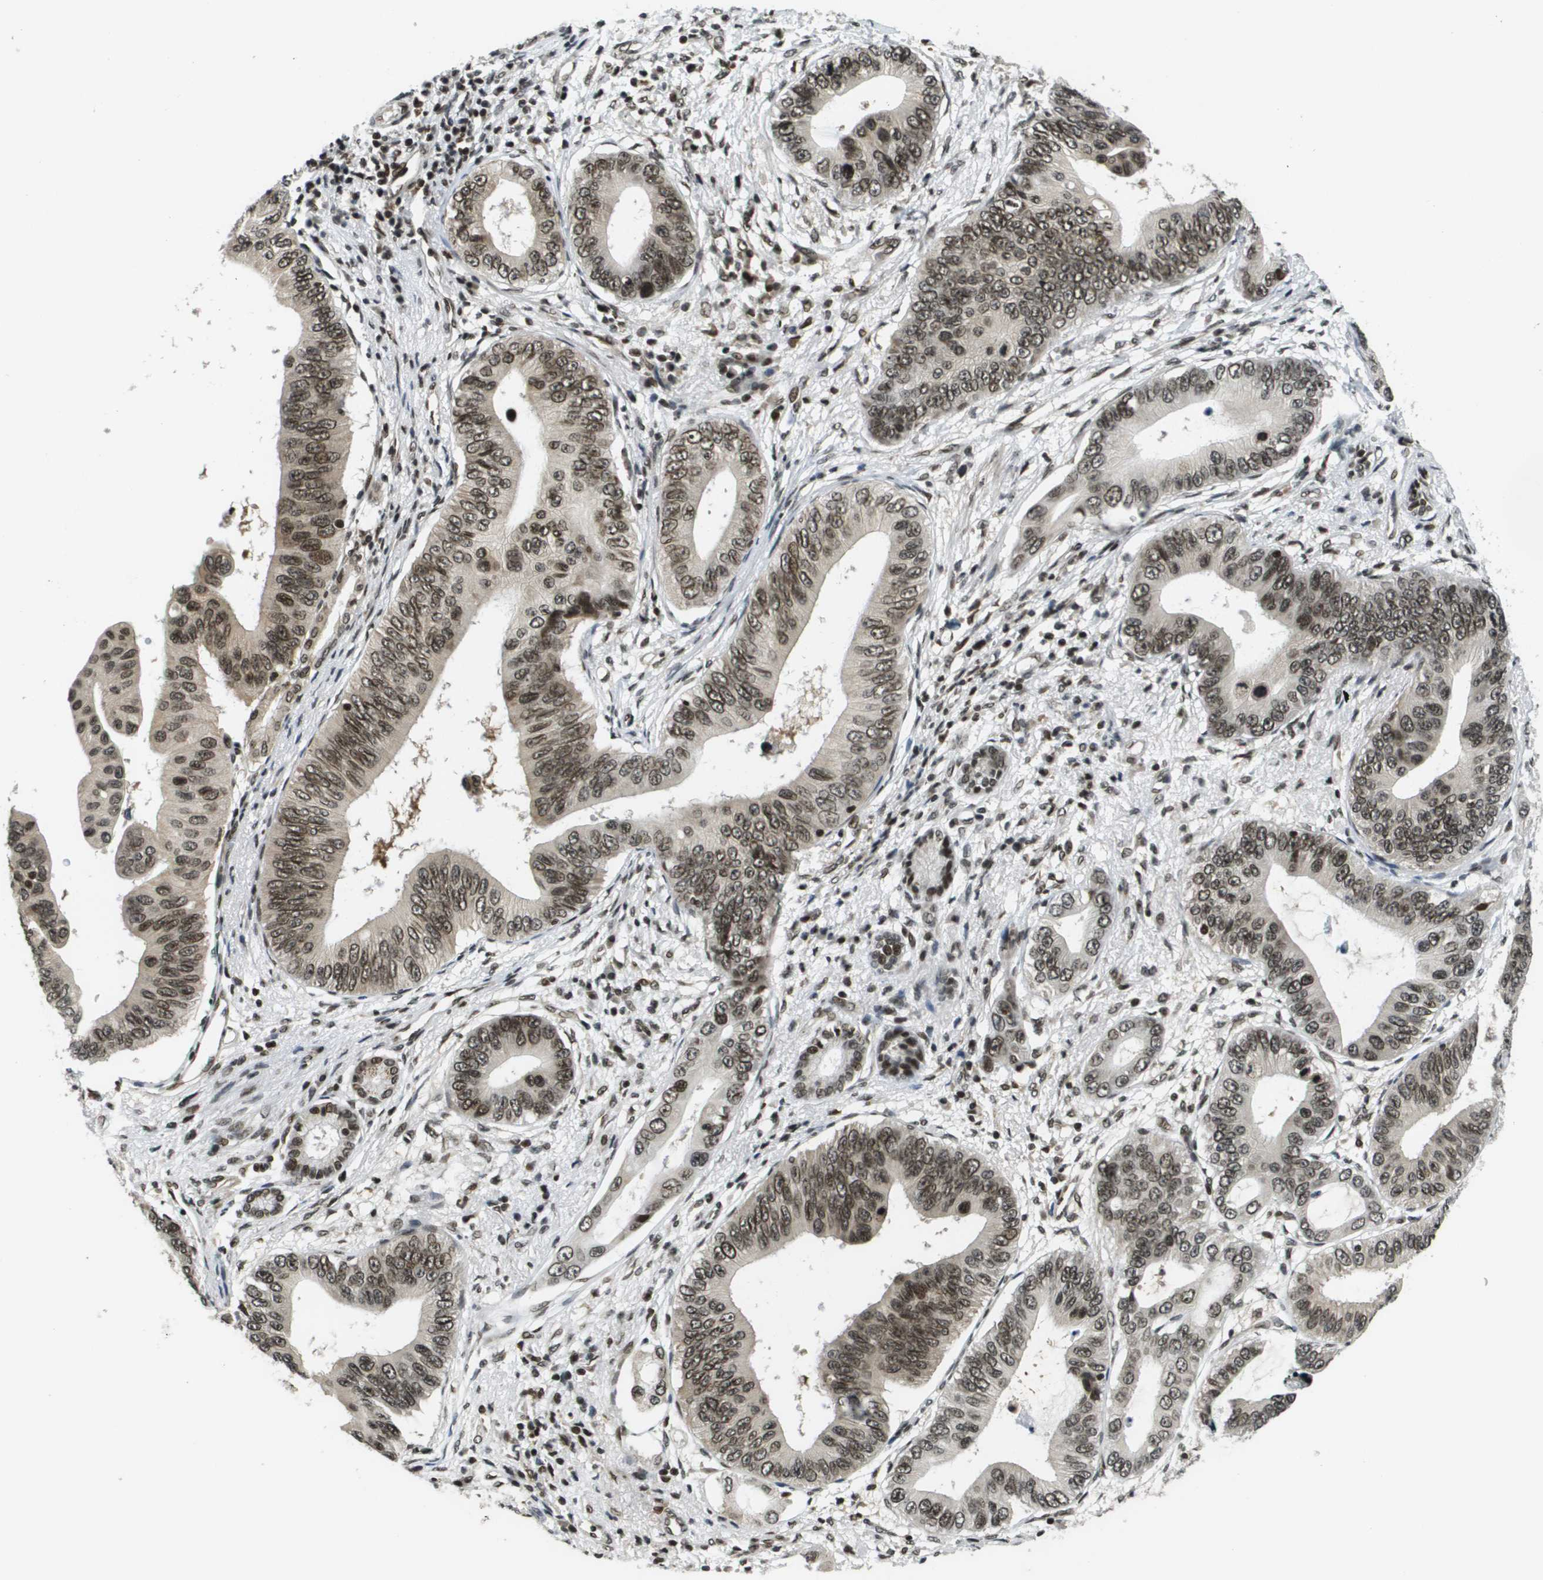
{"staining": {"intensity": "moderate", "quantity": ">75%", "location": "nuclear"}, "tissue": "pancreatic cancer", "cell_type": "Tumor cells", "image_type": "cancer", "snomed": [{"axis": "morphology", "description": "Adenocarcinoma, NOS"}, {"axis": "topography", "description": "Pancreas"}], "caption": "This photomicrograph demonstrates pancreatic cancer (adenocarcinoma) stained with IHC to label a protein in brown. The nuclear of tumor cells show moderate positivity for the protein. Nuclei are counter-stained blue.", "gene": "RECQL4", "patient": {"sex": "male", "age": 77}}